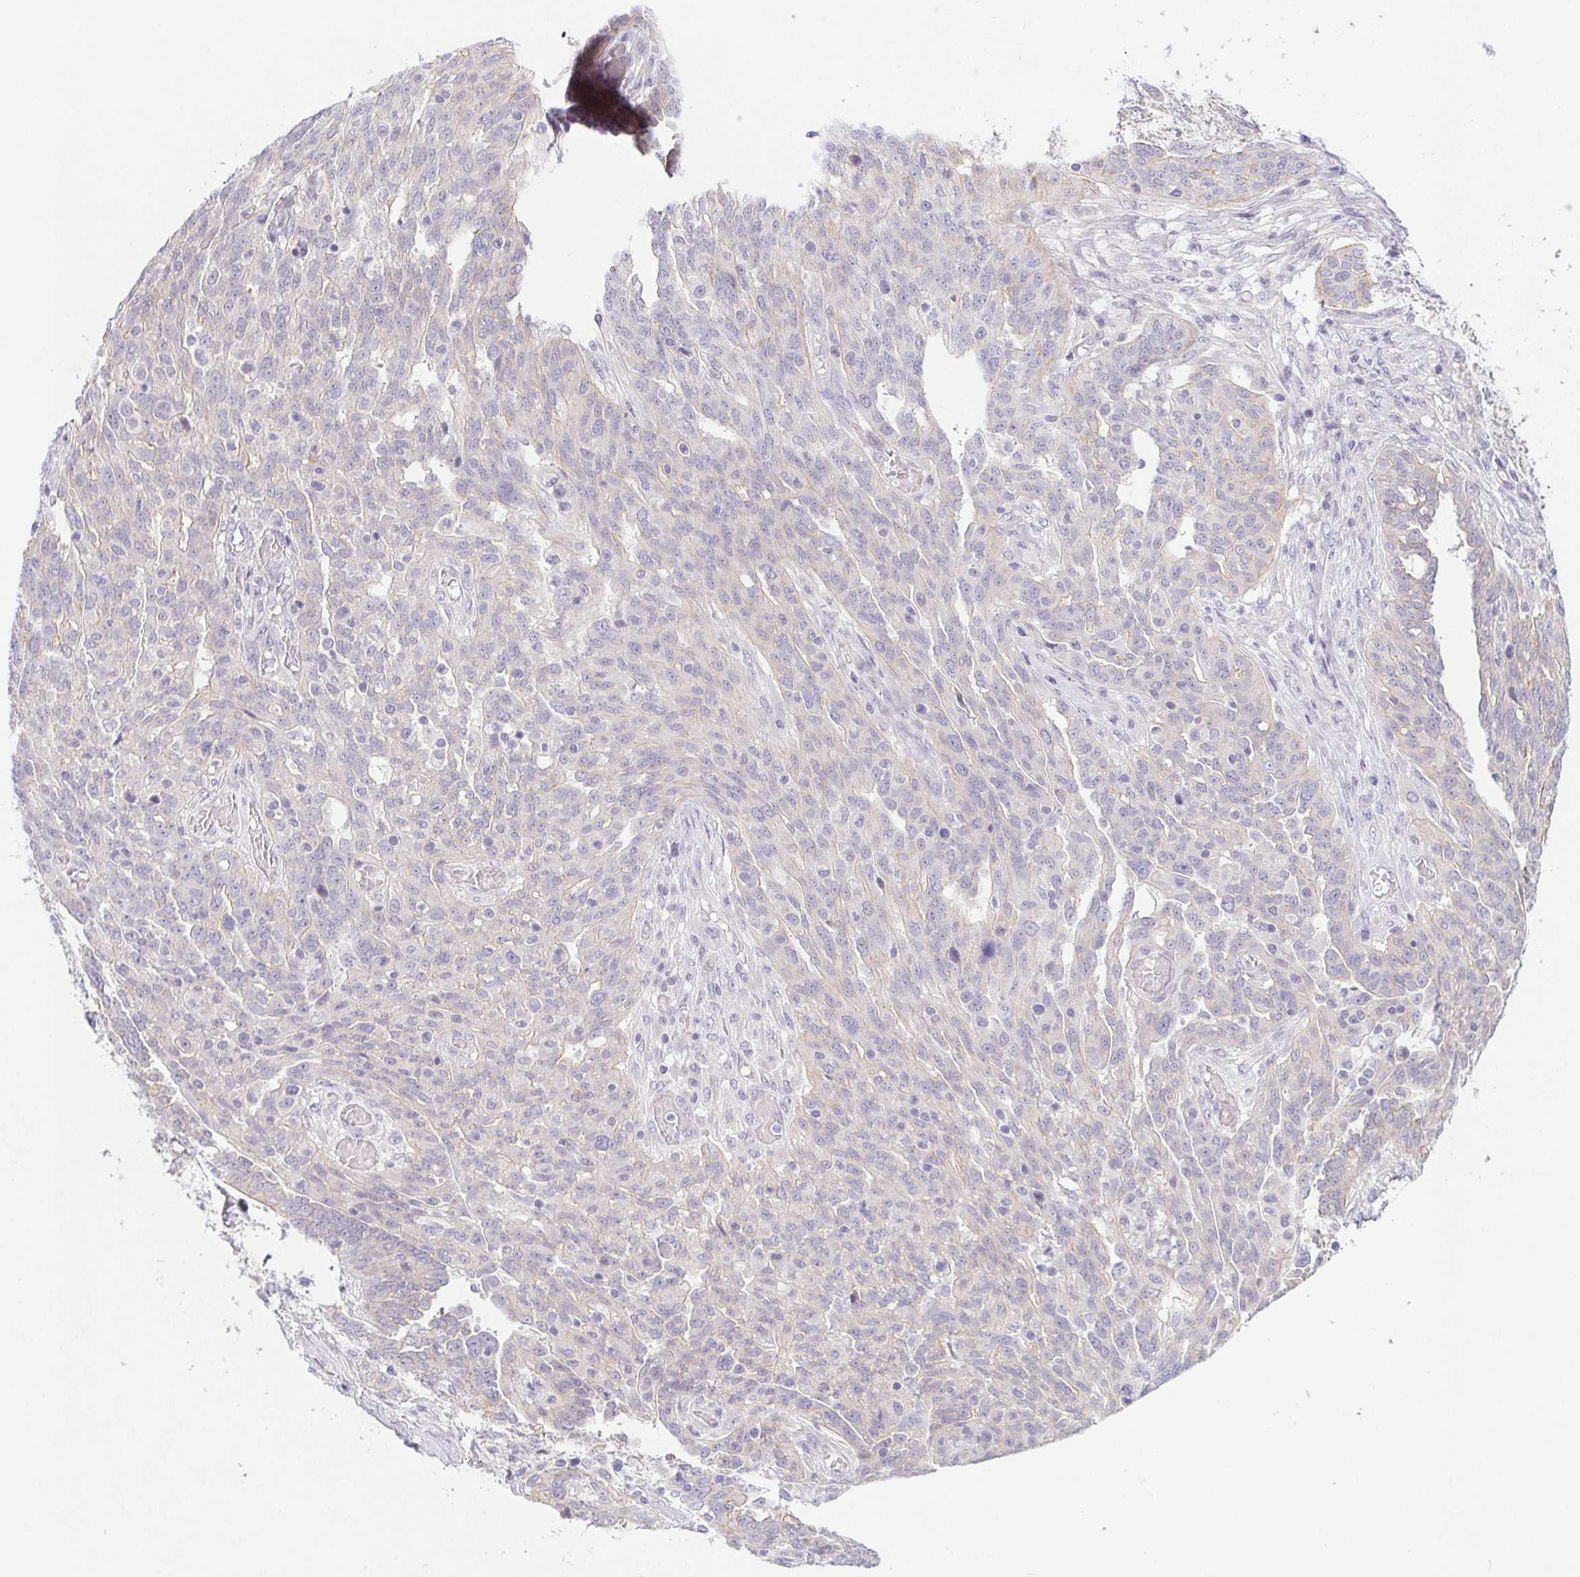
{"staining": {"intensity": "negative", "quantity": "none", "location": "none"}, "tissue": "ovarian cancer", "cell_type": "Tumor cells", "image_type": "cancer", "snomed": [{"axis": "morphology", "description": "Cystadenocarcinoma, serous, NOS"}, {"axis": "topography", "description": "Ovary"}], "caption": "Immunohistochemistry (IHC) of human ovarian serous cystadenocarcinoma reveals no staining in tumor cells. (Immunohistochemistry (IHC), brightfield microscopy, high magnification).", "gene": "ZBBX", "patient": {"sex": "female", "age": 67}}